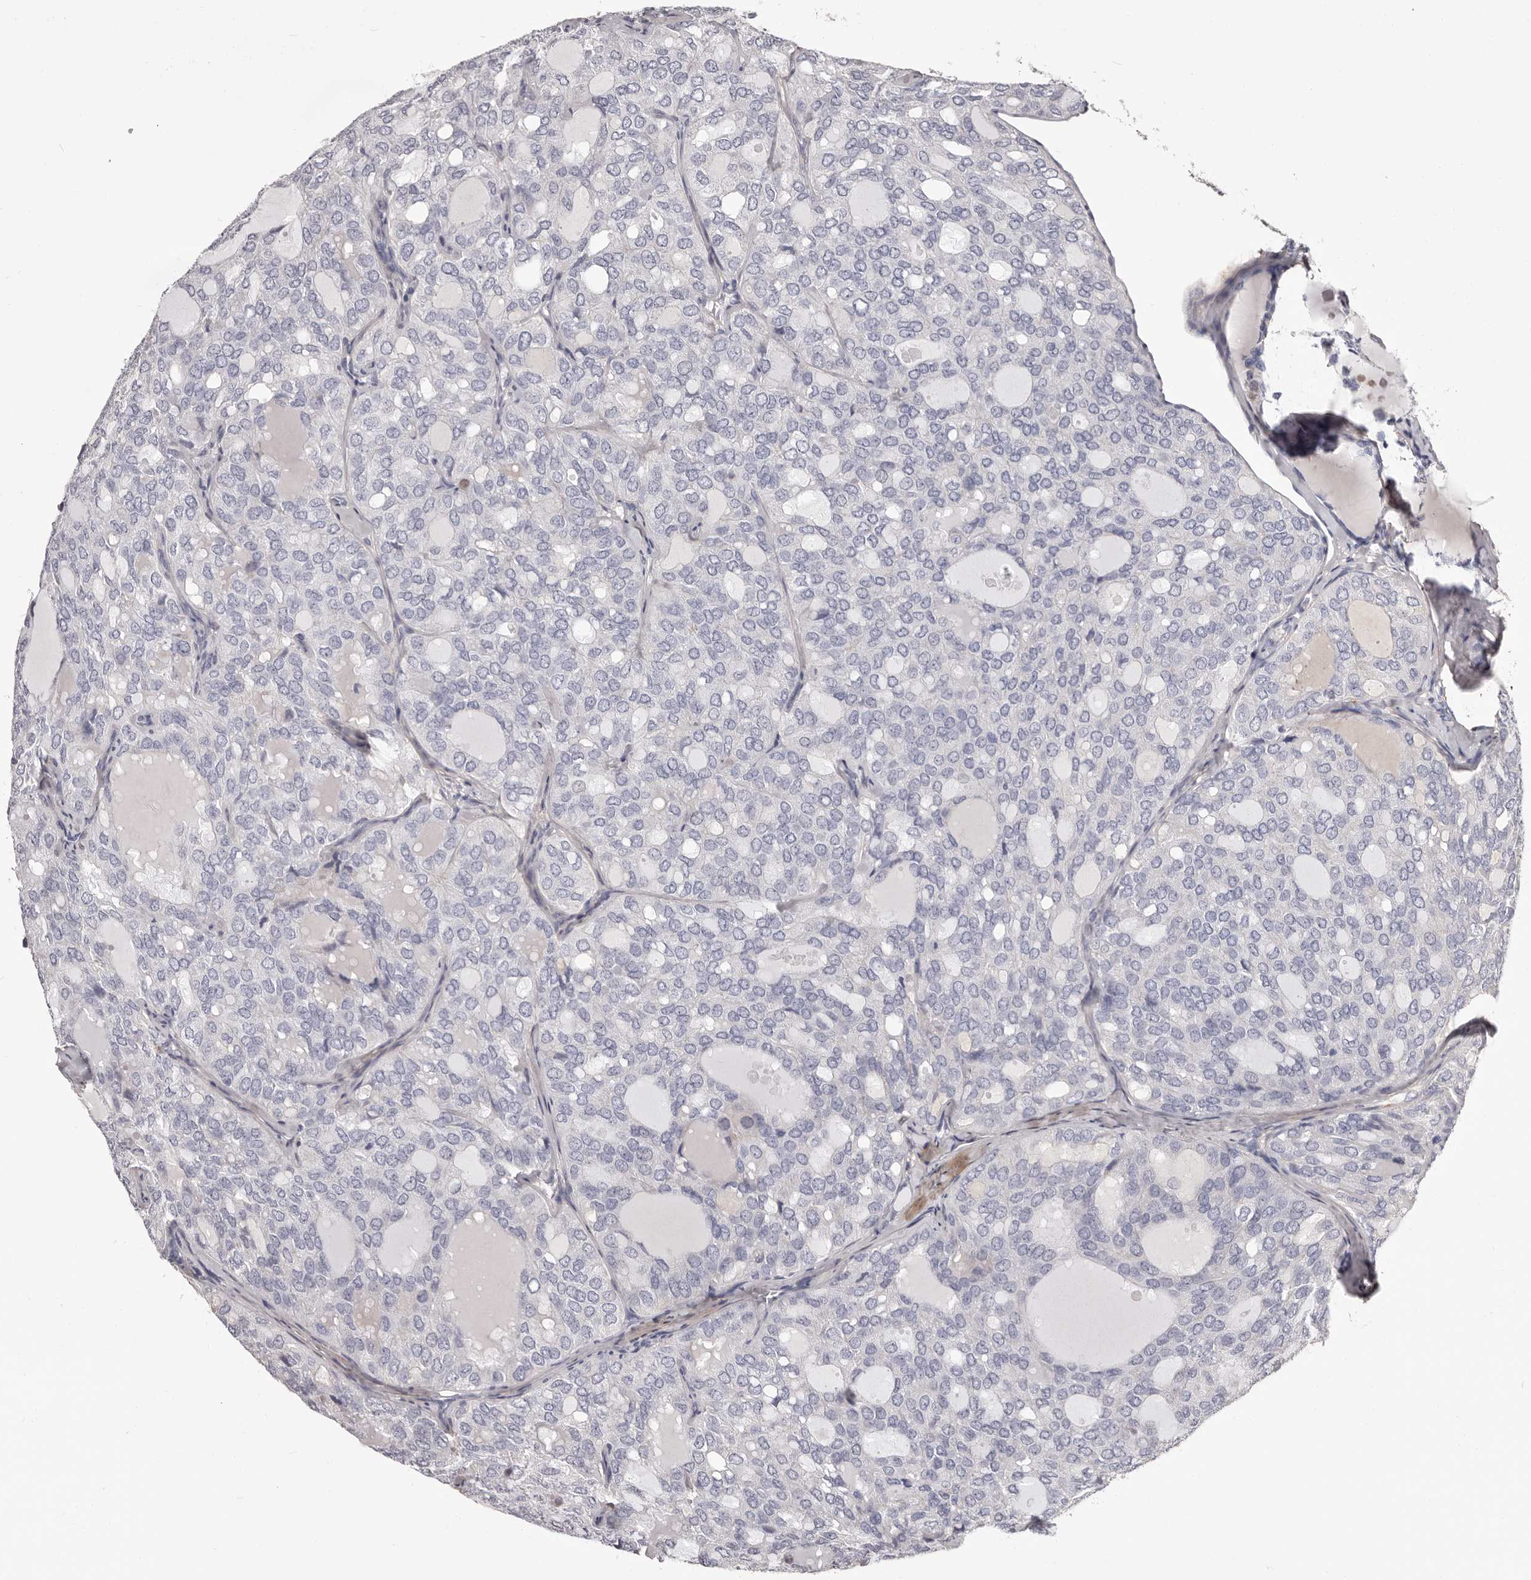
{"staining": {"intensity": "negative", "quantity": "none", "location": "none"}, "tissue": "thyroid cancer", "cell_type": "Tumor cells", "image_type": "cancer", "snomed": [{"axis": "morphology", "description": "Follicular adenoma carcinoma, NOS"}, {"axis": "topography", "description": "Thyroid gland"}], "caption": "A micrograph of thyroid cancer (follicular adenoma carcinoma) stained for a protein displays no brown staining in tumor cells. The staining was performed using DAB to visualize the protein expression in brown, while the nuclei were stained in blue with hematoxylin (Magnification: 20x).", "gene": "COL6A1", "patient": {"sex": "male", "age": 75}}